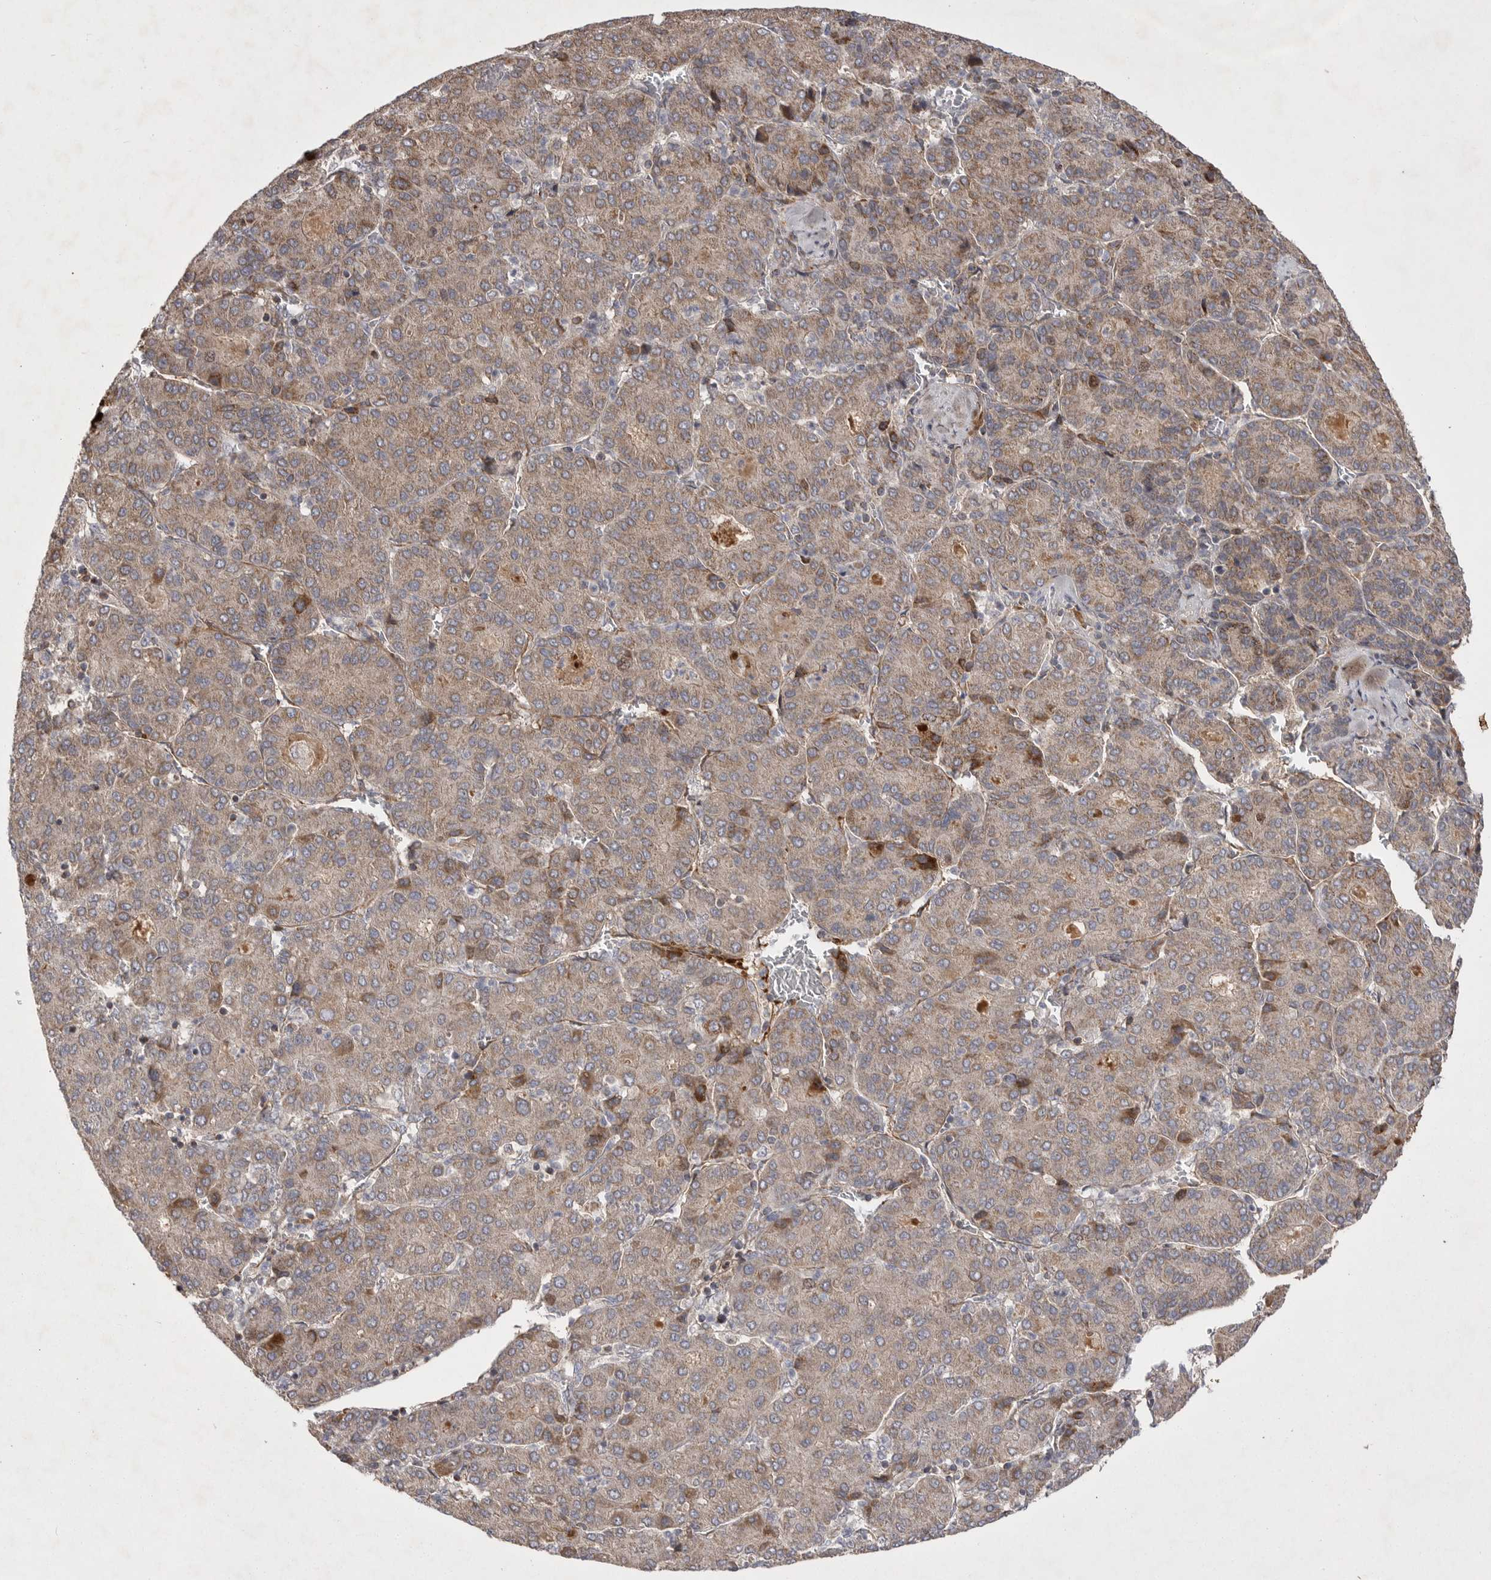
{"staining": {"intensity": "weak", "quantity": ">75%", "location": "cytoplasmic/membranous"}, "tissue": "liver cancer", "cell_type": "Tumor cells", "image_type": "cancer", "snomed": [{"axis": "morphology", "description": "Carcinoma, Hepatocellular, NOS"}, {"axis": "topography", "description": "Liver"}], "caption": "Approximately >75% of tumor cells in liver hepatocellular carcinoma demonstrate weak cytoplasmic/membranous protein positivity as visualized by brown immunohistochemical staining.", "gene": "KYAT3", "patient": {"sex": "male", "age": 65}}